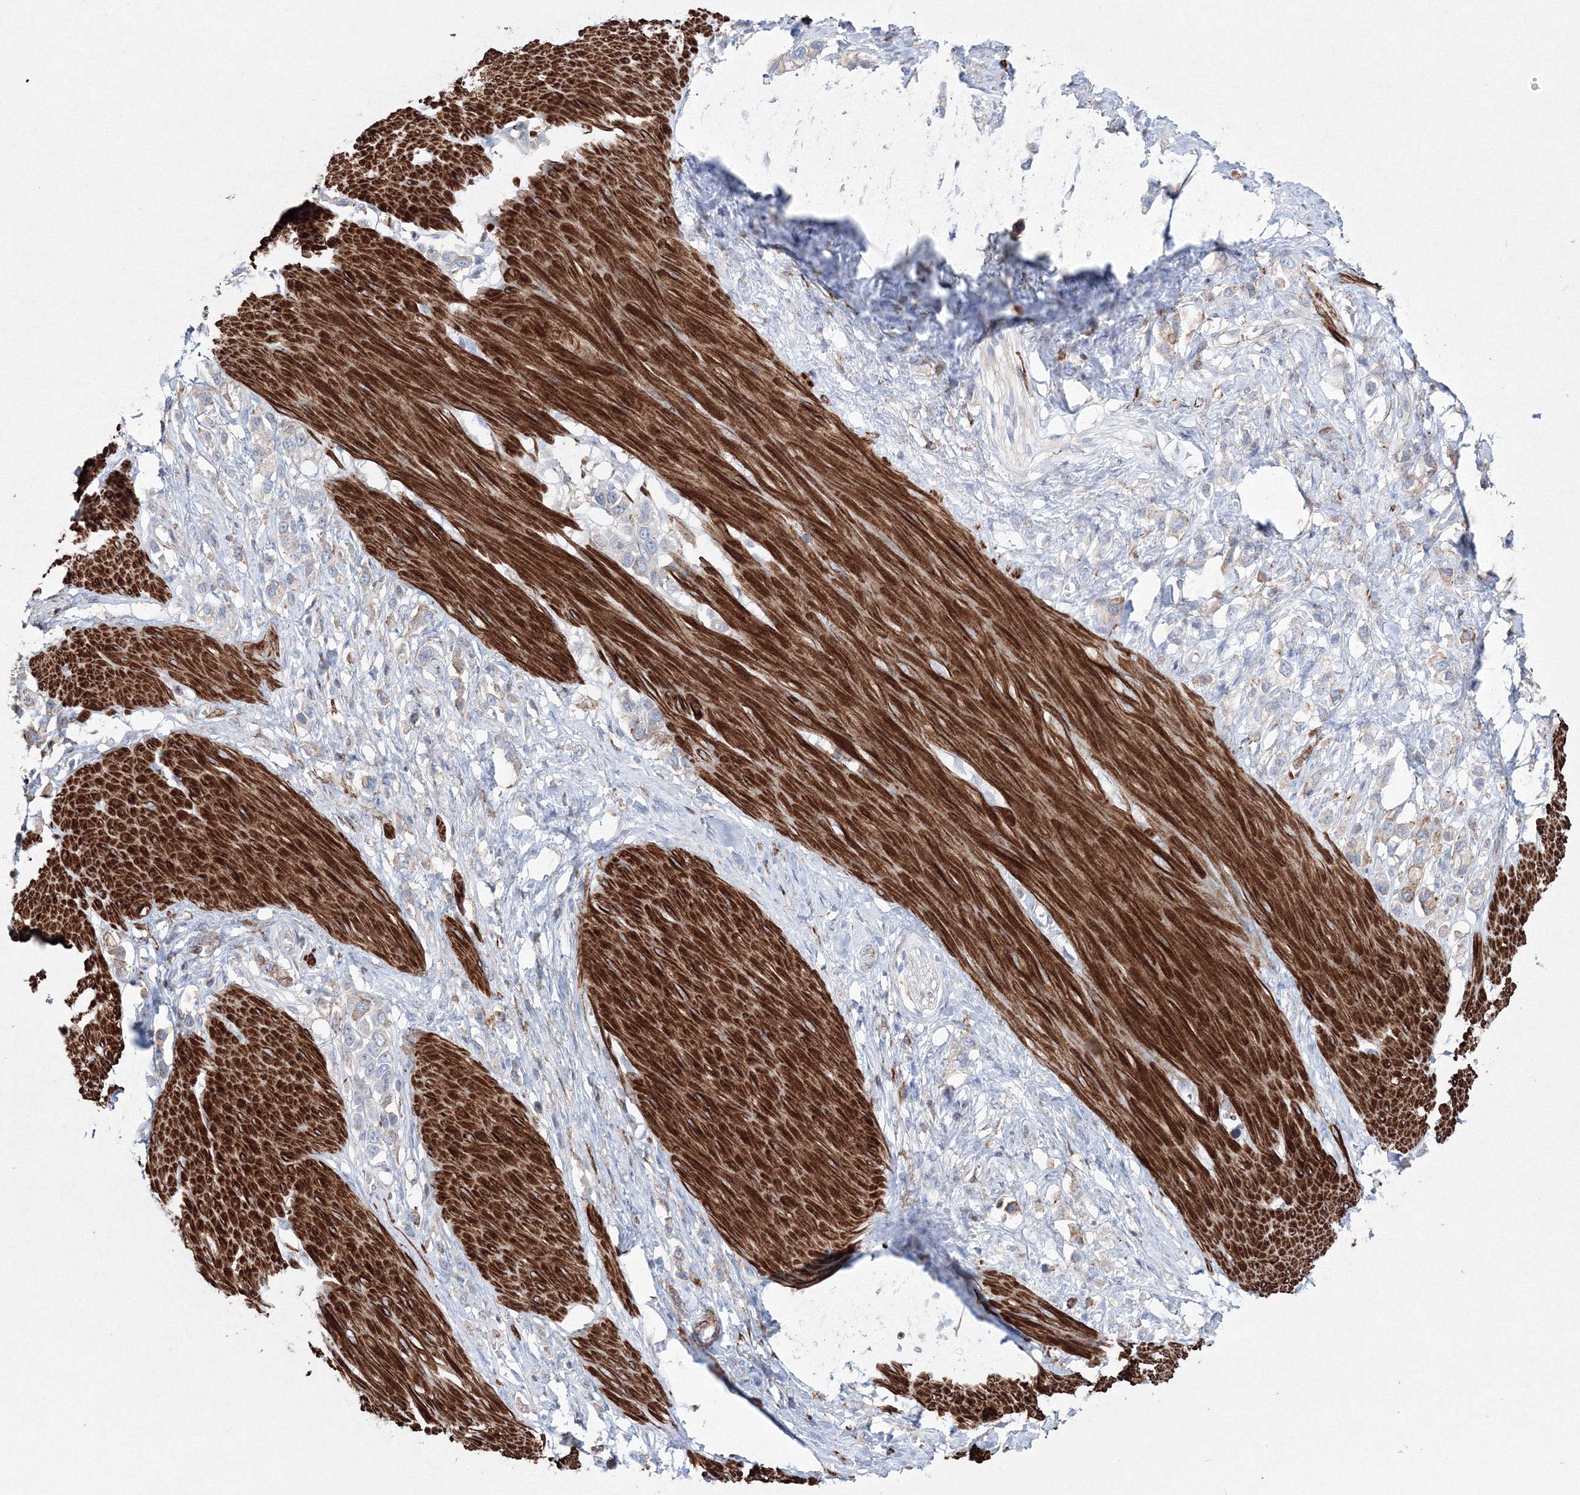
{"staining": {"intensity": "negative", "quantity": "none", "location": "none"}, "tissue": "stomach cancer", "cell_type": "Tumor cells", "image_type": "cancer", "snomed": [{"axis": "morphology", "description": "Adenocarcinoma, NOS"}, {"axis": "topography", "description": "Stomach"}], "caption": "The micrograph exhibits no significant expression in tumor cells of stomach adenocarcinoma.", "gene": "GPR82", "patient": {"sex": "female", "age": 65}}